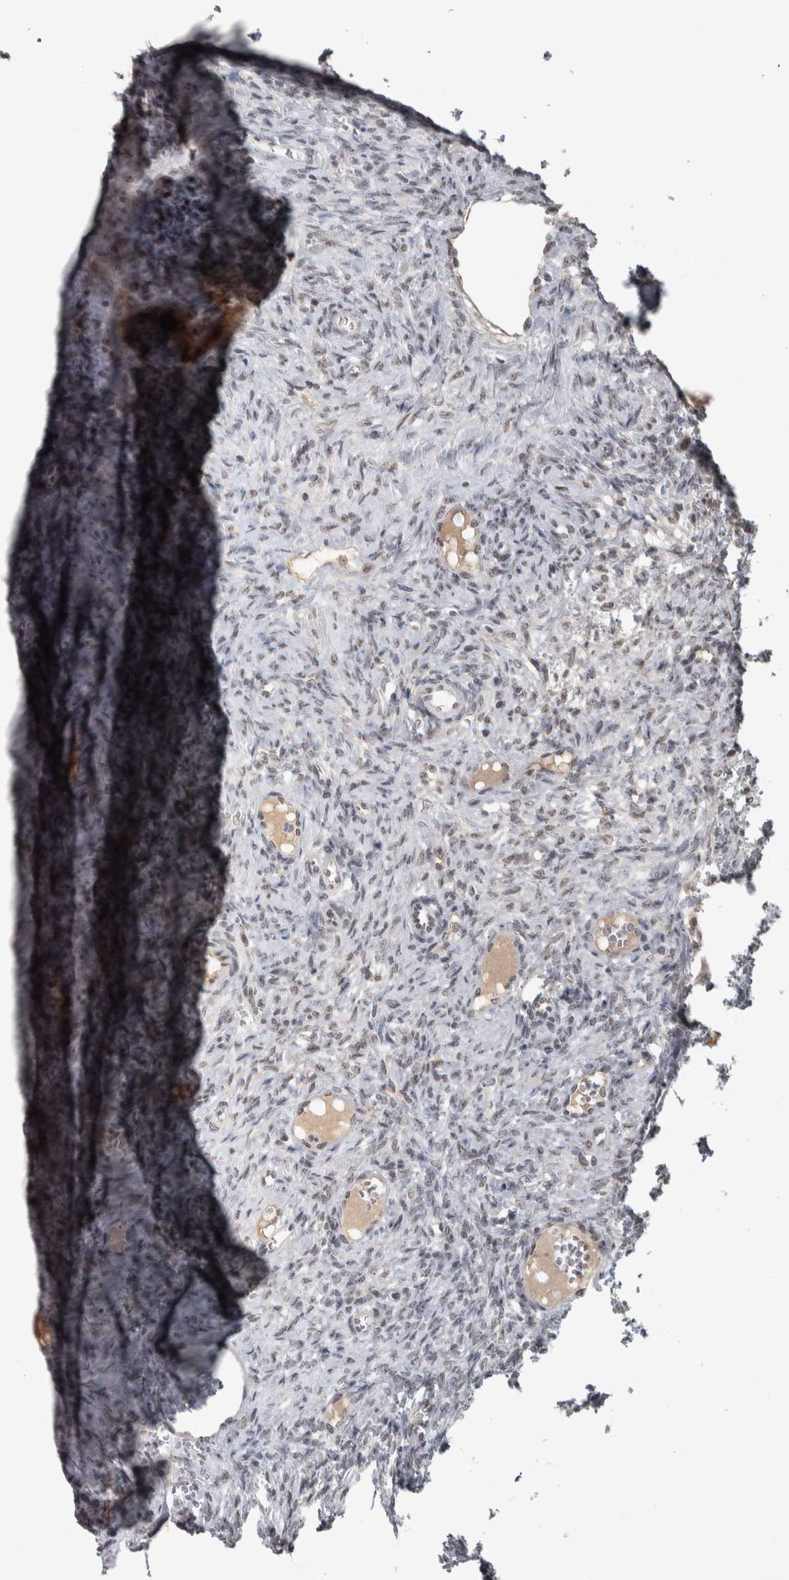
{"staining": {"intensity": "moderate", "quantity": ">75%", "location": "nuclear"}, "tissue": "ovary", "cell_type": "Follicle cells", "image_type": "normal", "snomed": [{"axis": "morphology", "description": "Normal tissue, NOS"}, {"axis": "topography", "description": "Ovary"}], "caption": "Ovary stained with IHC reveals moderate nuclear positivity in about >75% of follicle cells. (DAB IHC with brightfield microscopy, high magnification).", "gene": "DDX42", "patient": {"sex": "female", "age": 41}}